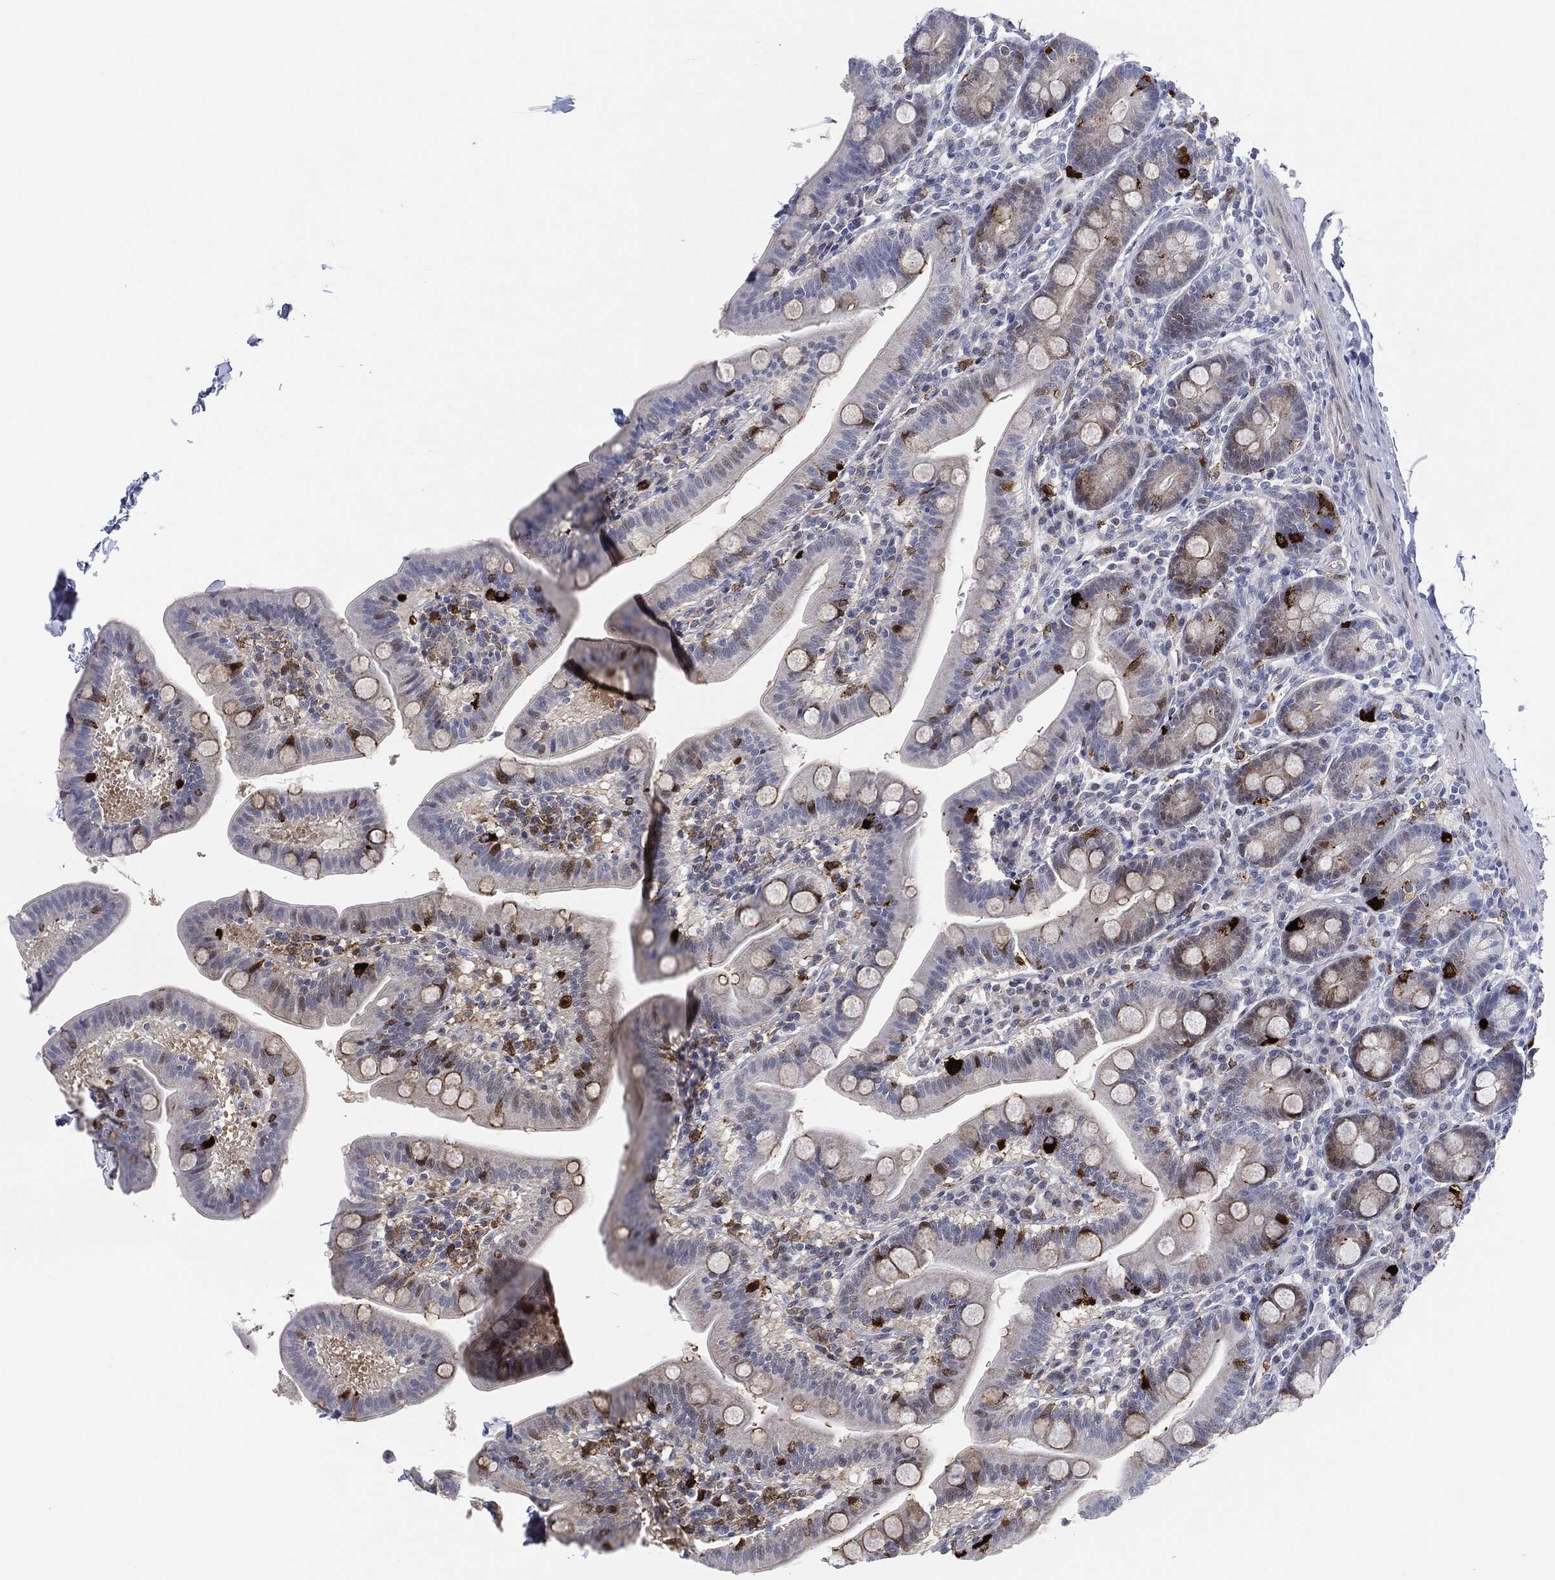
{"staining": {"intensity": "strong", "quantity": "<25%", "location": "cytoplasmic/membranous"}, "tissue": "small intestine", "cell_type": "Glandular cells", "image_type": "normal", "snomed": [{"axis": "morphology", "description": "Normal tissue, NOS"}, {"axis": "topography", "description": "Small intestine"}], "caption": "Immunohistochemical staining of normal small intestine exhibits strong cytoplasmic/membranous protein positivity in approximately <25% of glandular cells.", "gene": "NANOS3", "patient": {"sex": "male", "age": 66}}